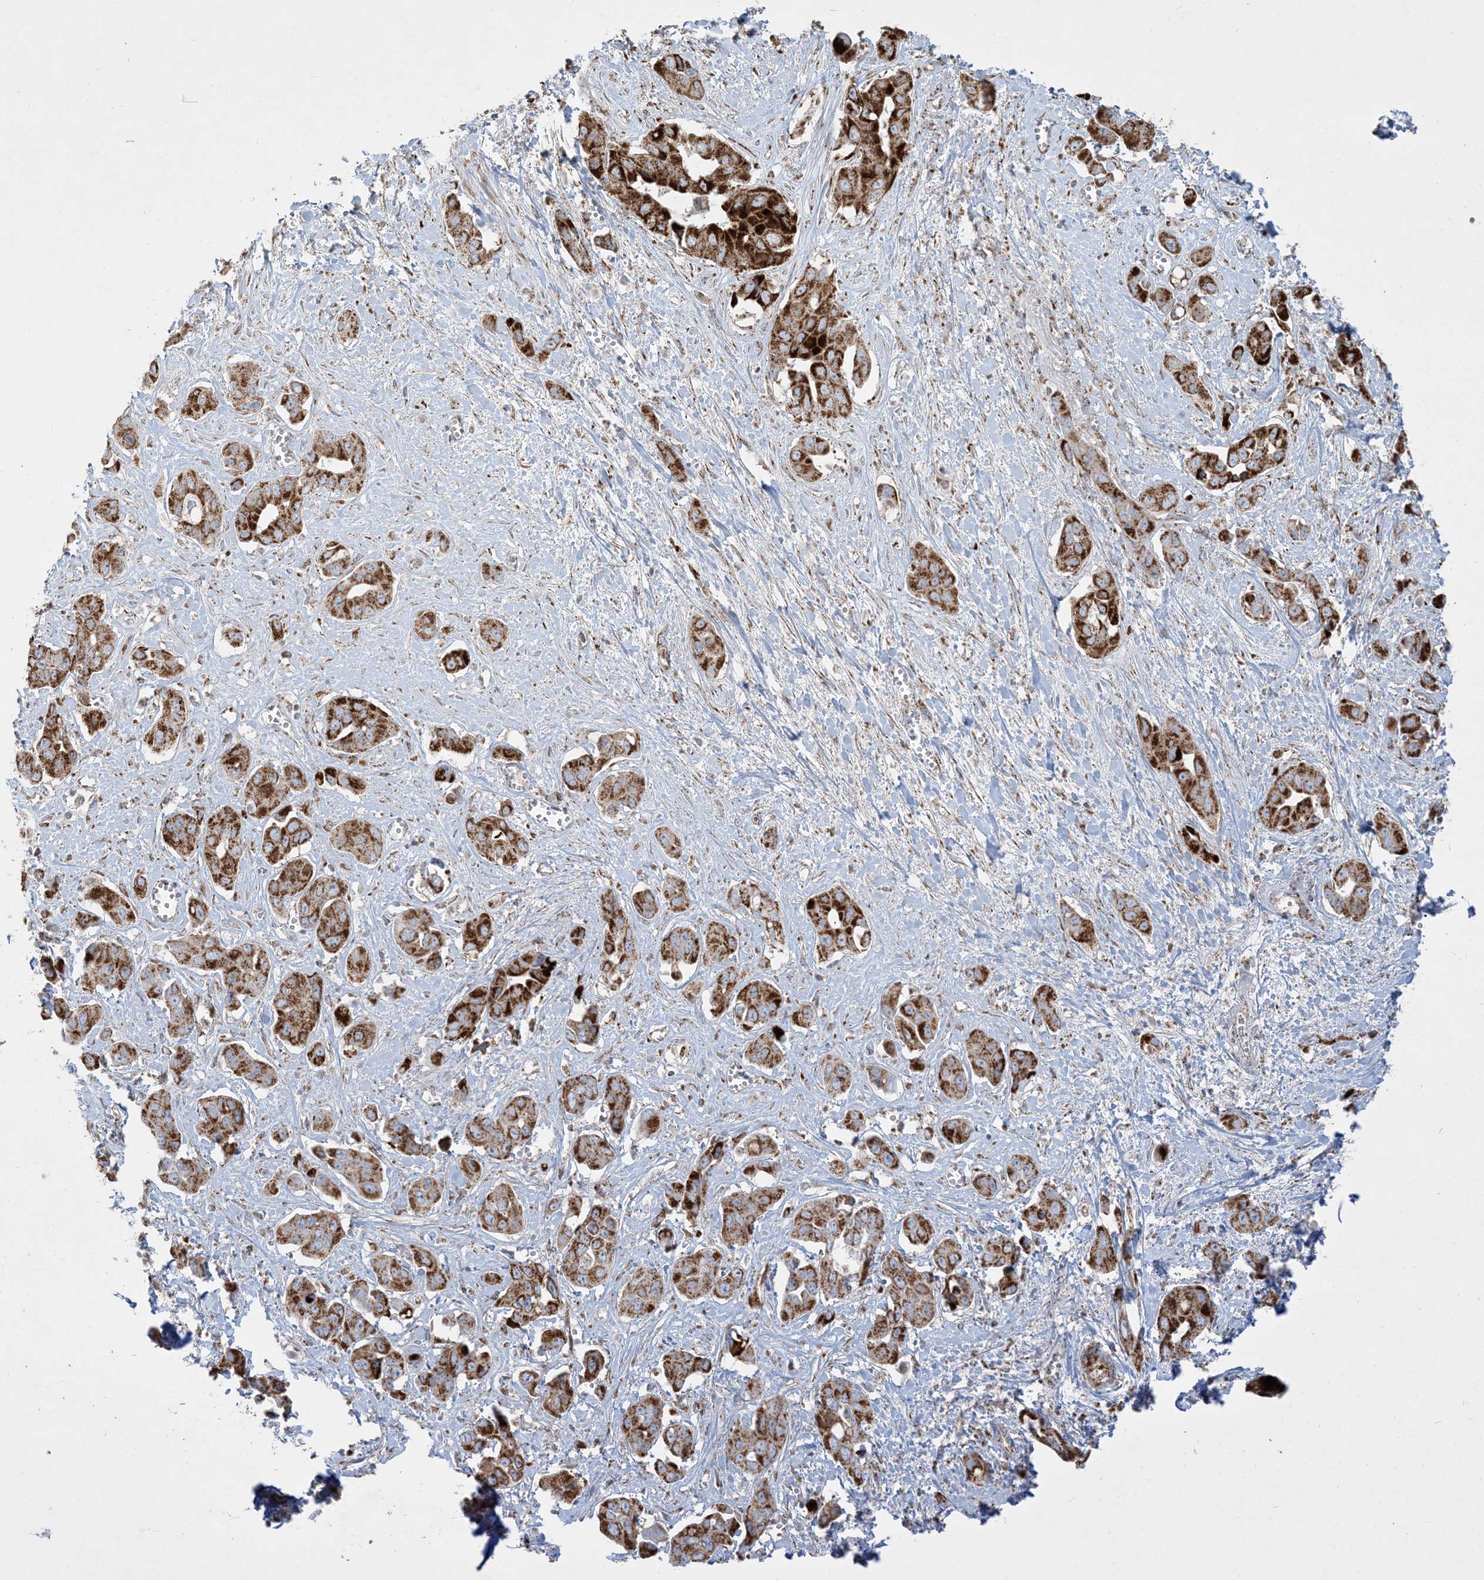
{"staining": {"intensity": "strong", "quantity": ">75%", "location": "cytoplasmic/membranous"}, "tissue": "liver cancer", "cell_type": "Tumor cells", "image_type": "cancer", "snomed": [{"axis": "morphology", "description": "Cholangiocarcinoma"}, {"axis": "topography", "description": "Liver"}], "caption": "High-power microscopy captured an immunohistochemistry (IHC) histopathology image of liver cancer (cholangiocarcinoma), revealing strong cytoplasmic/membranous positivity in about >75% of tumor cells. The protein of interest is stained brown, and the nuclei are stained in blue (DAB (3,3'-diaminobenzidine) IHC with brightfield microscopy, high magnification).", "gene": "NDUFAF3", "patient": {"sex": "female", "age": 52}}